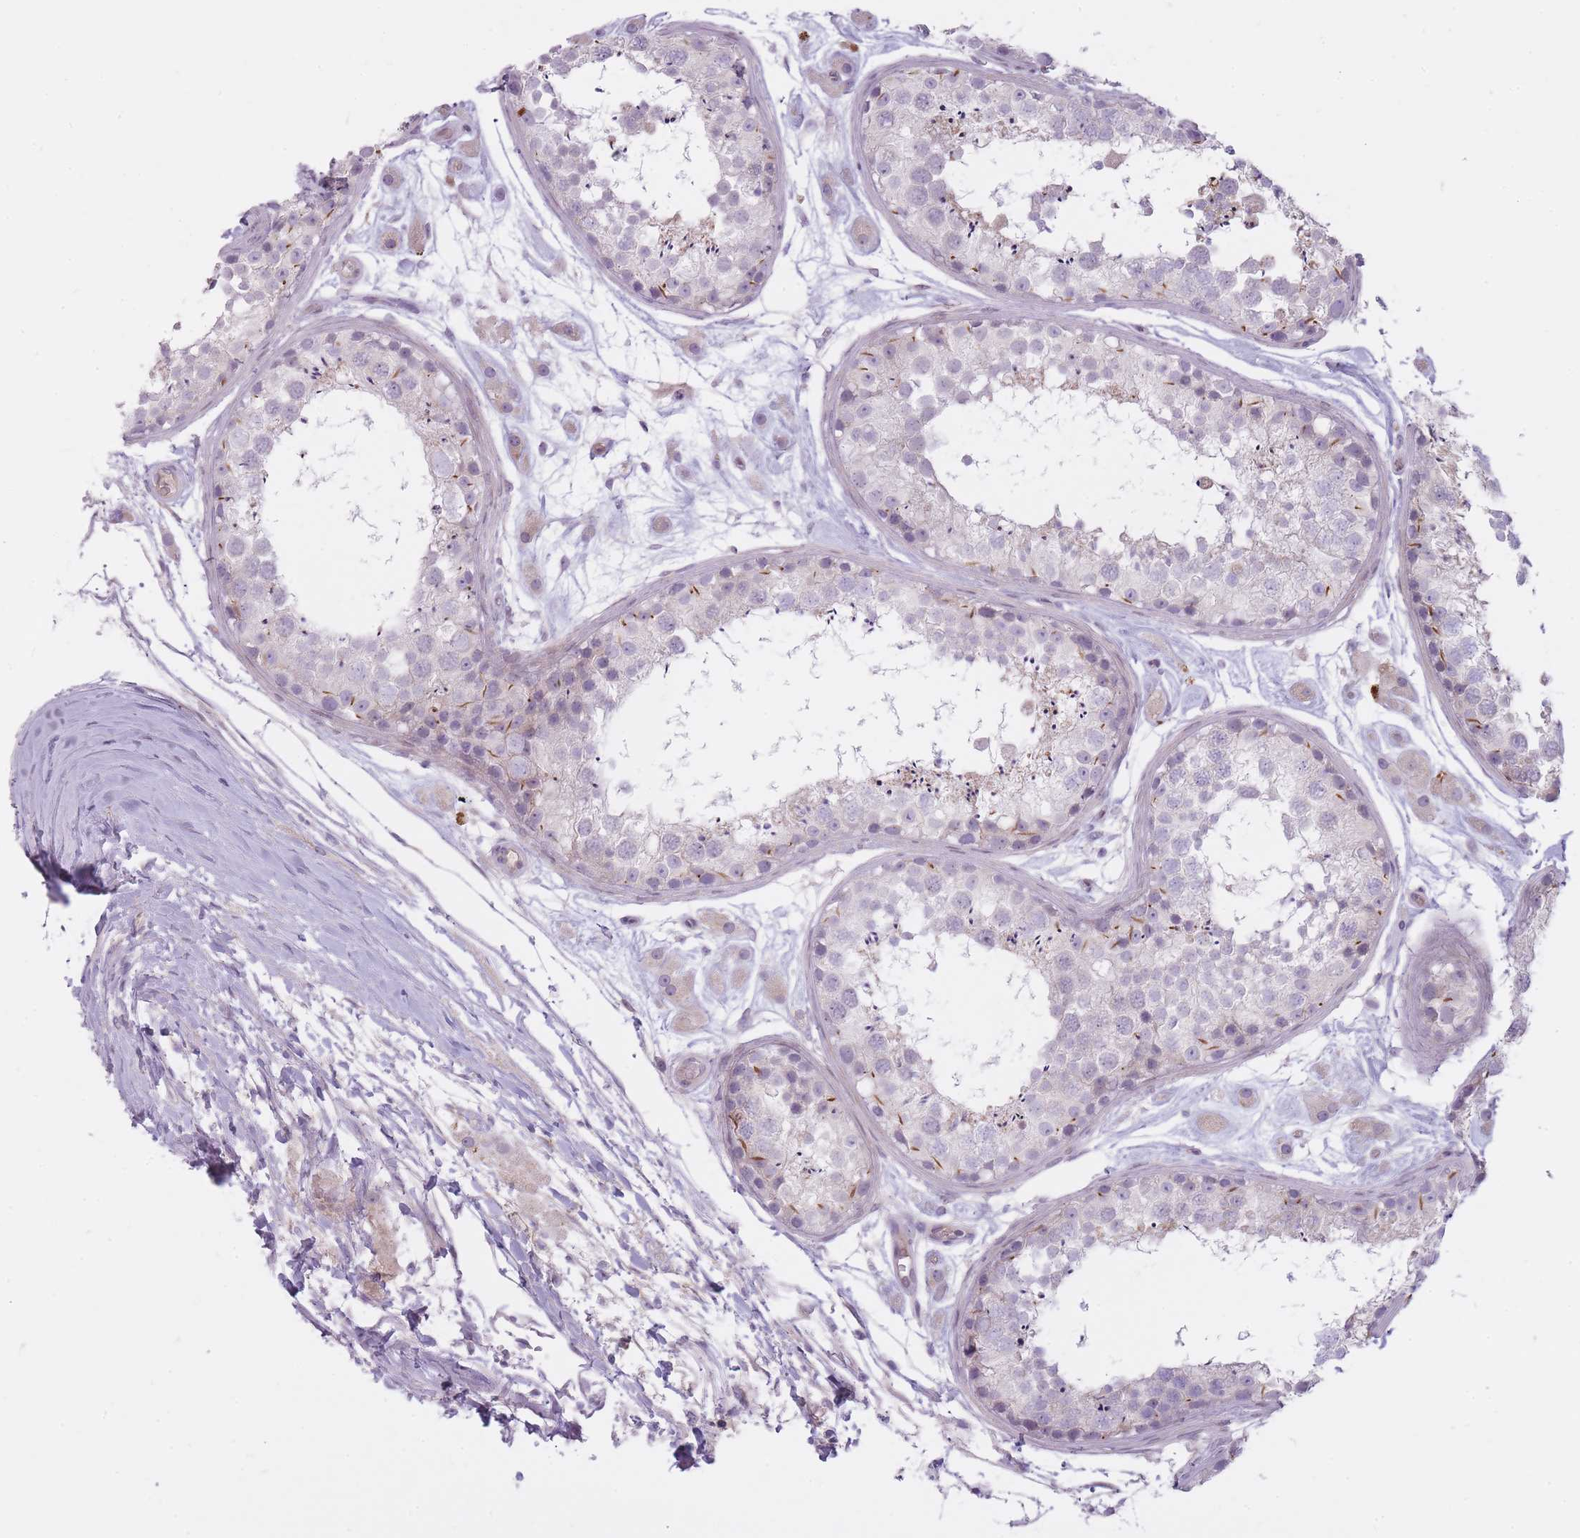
{"staining": {"intensity": "moderate", "quantity": "<25%", "location": "cytoplasmic/membranous"}, "tissue": "testis", "cell_type": "Cells in seminiferous ducts", "image_type": "normal", "snomed": [{"axis": "morphology", "description": "Normal tissue, NOS"}, {"axis": "topography", "description": "Testis"}], "caption": "Testis stained with DAB immunohistochemistry exhibits low levels of moderate cytoplasmic/membranous expression in about <25% of cells in seminiferous ducts. (IHC, brightfield microscopy, high magnification).", "gene": "PGRMC2", "patient": {"sex": "male", "age": 25}}